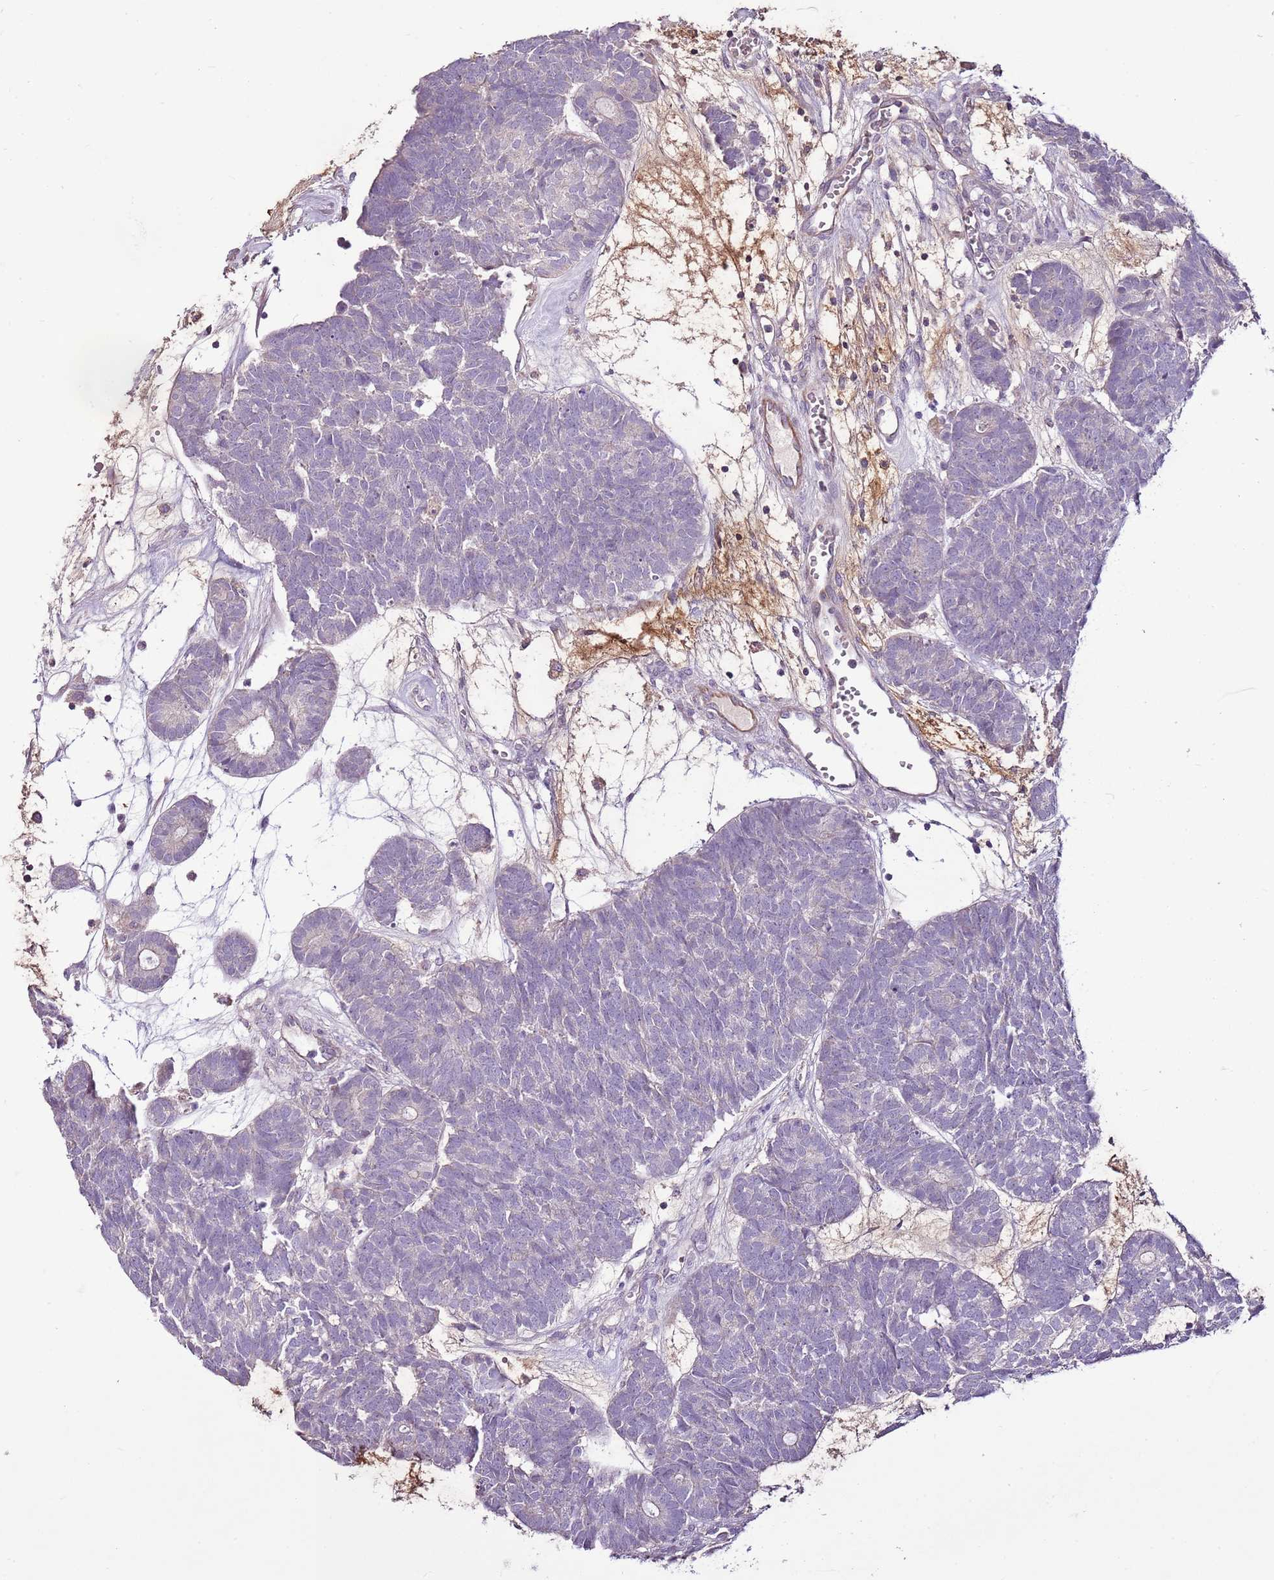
{"staining": {"intensity": "negative", "quantity": "none", "location": "none"}, "tissue": "head and neck cancer", "cell_type": "Tumor cells", "image_type": "cancer", "snomed": [{"axis": "morphology", "description": "Adenocarcinoma, NOS"}, {"axis": "topography", "description": "Head-Neck"}], "caption": "High magnification brightfield microscopy of head and neck cancer (adenocarcinoma) stained with DAB (3,3'-diaminobenzidine) (brown) and counterstained with hematoxylin (blue): tumor cells show no significant expression.", "gene": "CMKLR1", "patient": {"sex": "female", "age": 81}}